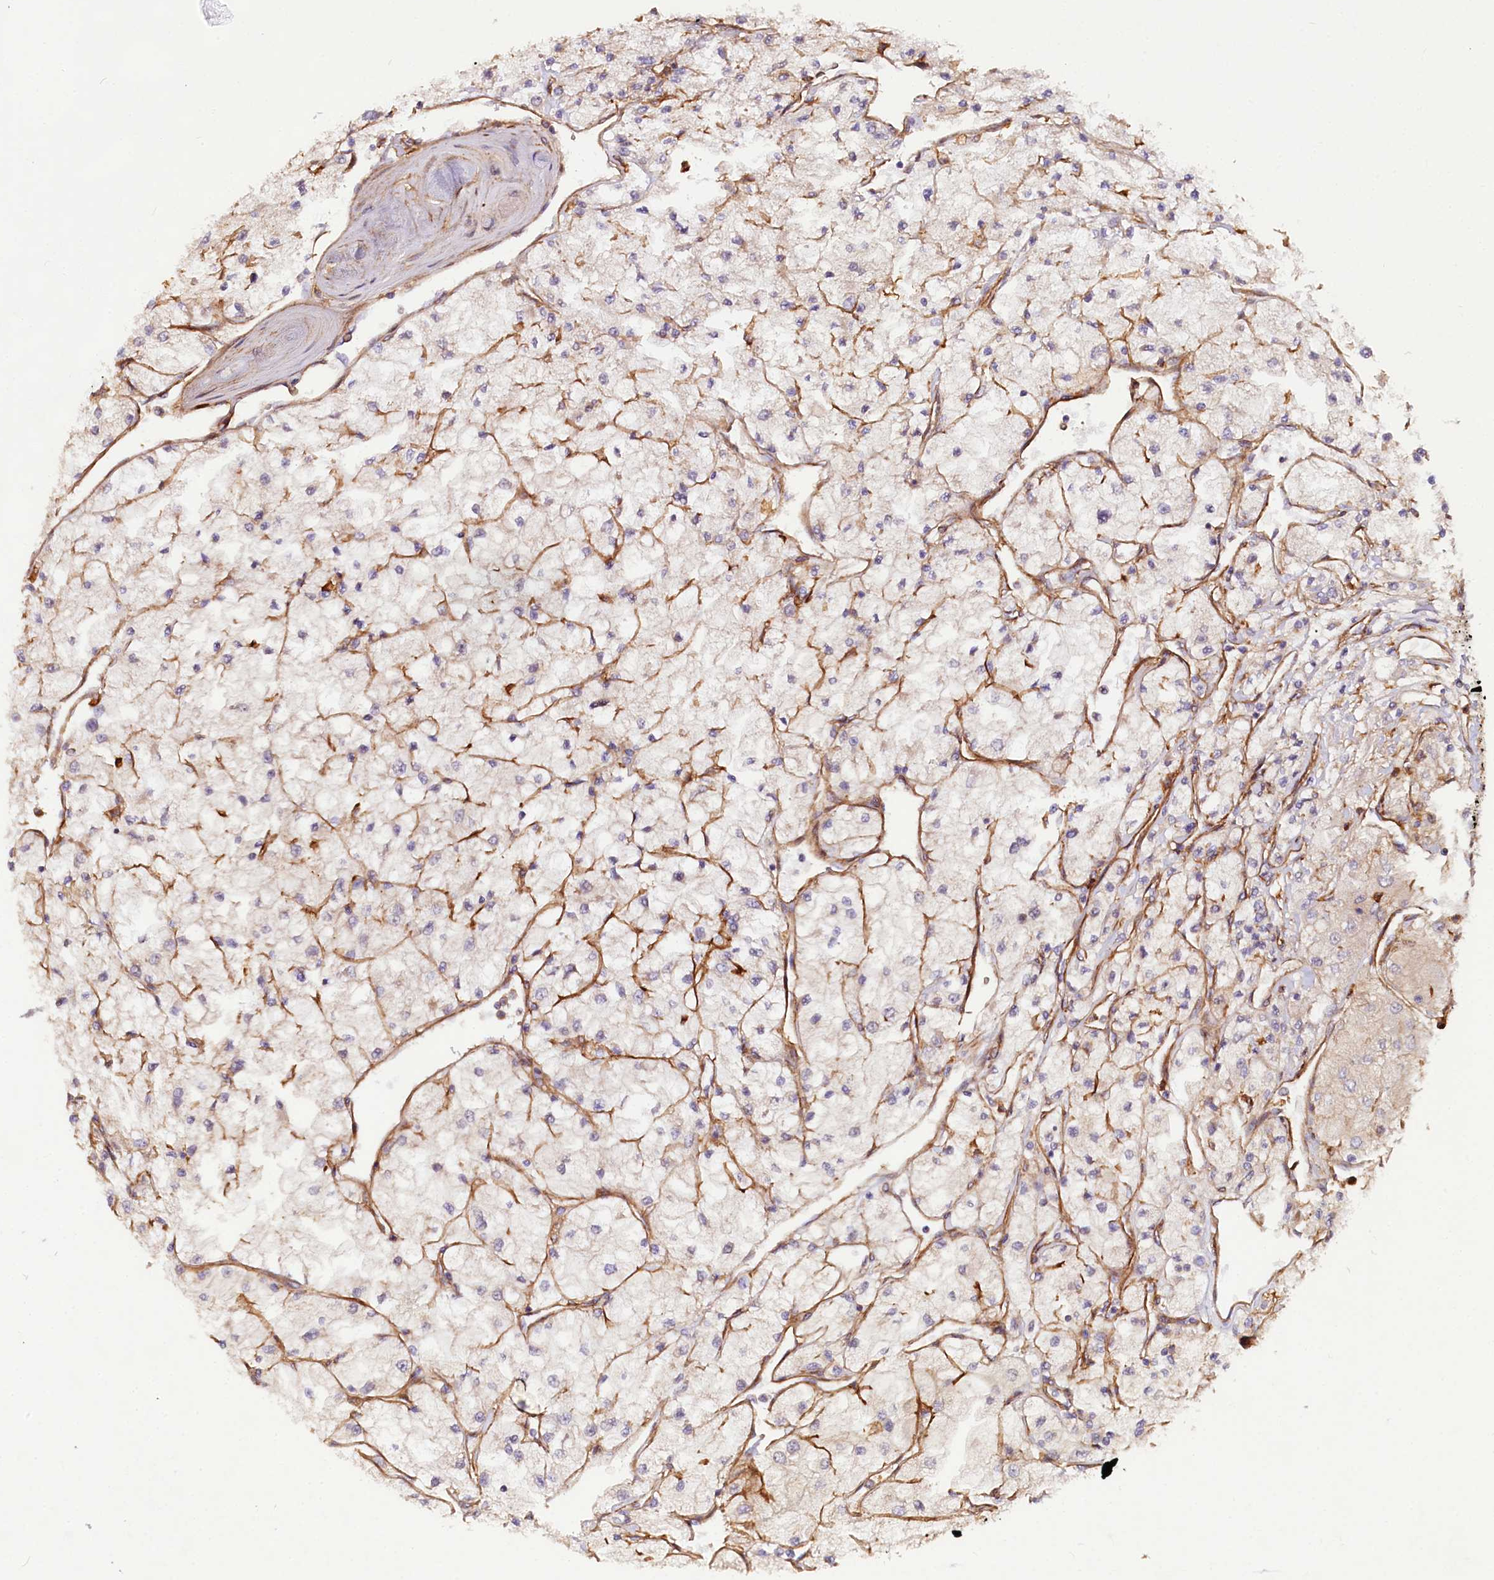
{"staining": {"intensity": "weak", "quantity": "<25%", "location": "cytoplasmic/membranous"}, "tissue": "renal cancer", "cell_type": "Tumor cells", "image_type": "cancer", "snomed": [{"axis": "morphology", "description": "Adenocarcinoma, NOS"}, {"axis": "topography", "description": "Kidney"}], "caption": "A high-resolution histopathology image shows IHC staining of renal cancer (adenocarcinoma), which demonstrates no significant positivity in tumor cells. (Stains: DAB IHC with hematoxylin counter stain, Microscopy: brightfield microscopy at high magnification).", "gene": "CSAD", "patient": {"sex": "male", "age": 80}}